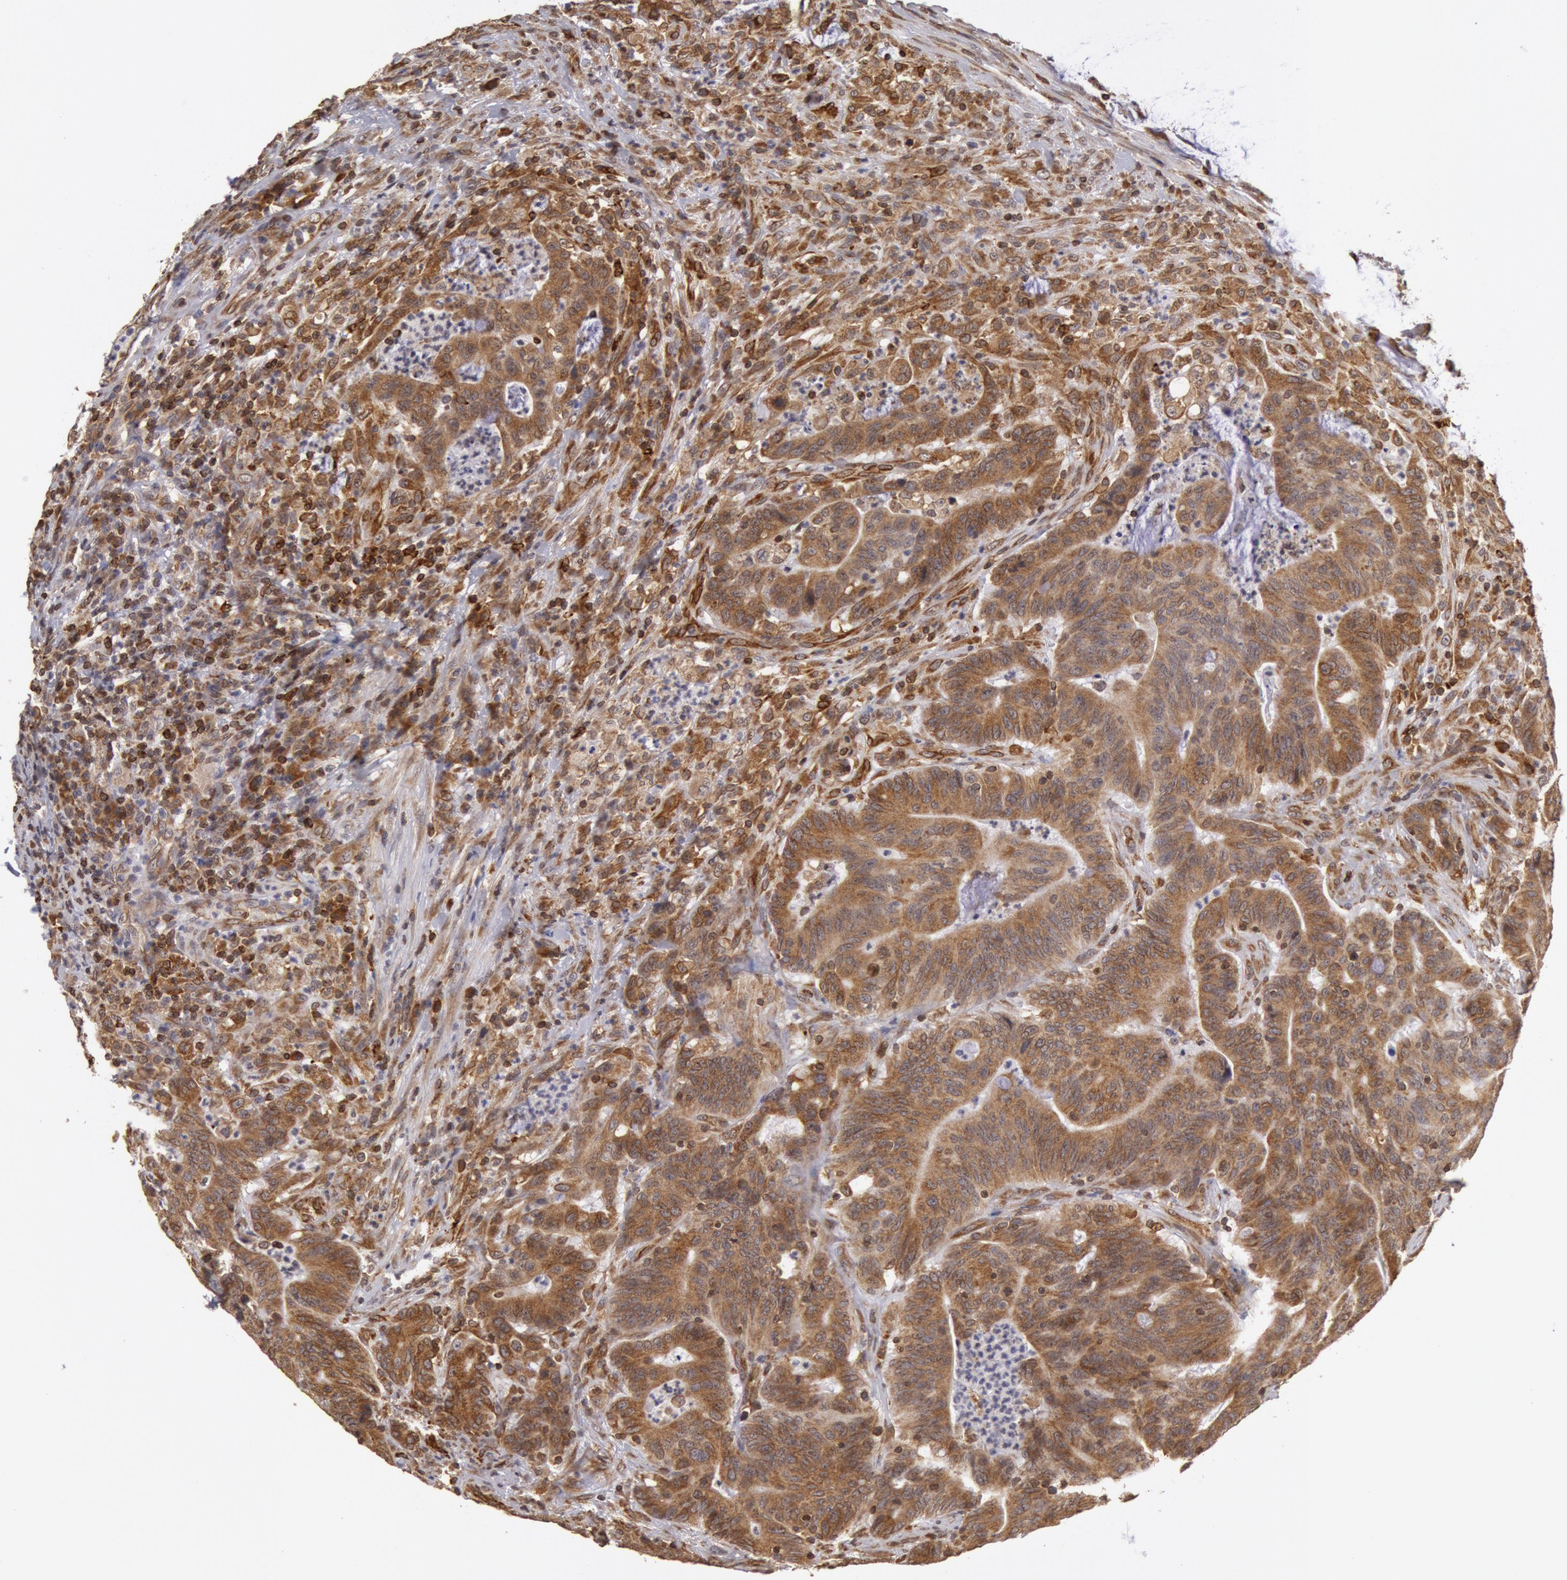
{"staining": {"intensity": "moderate", "quantity": ">75%", "location": "cytoplasmic/membranous"}, "tissue": "colorectal cancer", "cell_type": "Tumor cells", "image_type": "cancer", "snomed": [{"axis": "morphology", "description": "Adenocarcinoma, NOS"}, {"axis": "topography", "description": "Colon"}], "caption": "A micrograph of human colorectal adenocarcinoma stained for a protein exhibits moderate cytoplasmic/membranous brown staining in tumor cells.", "gene": "TAP2", "patient": {"sex": "male", "age": 54}}